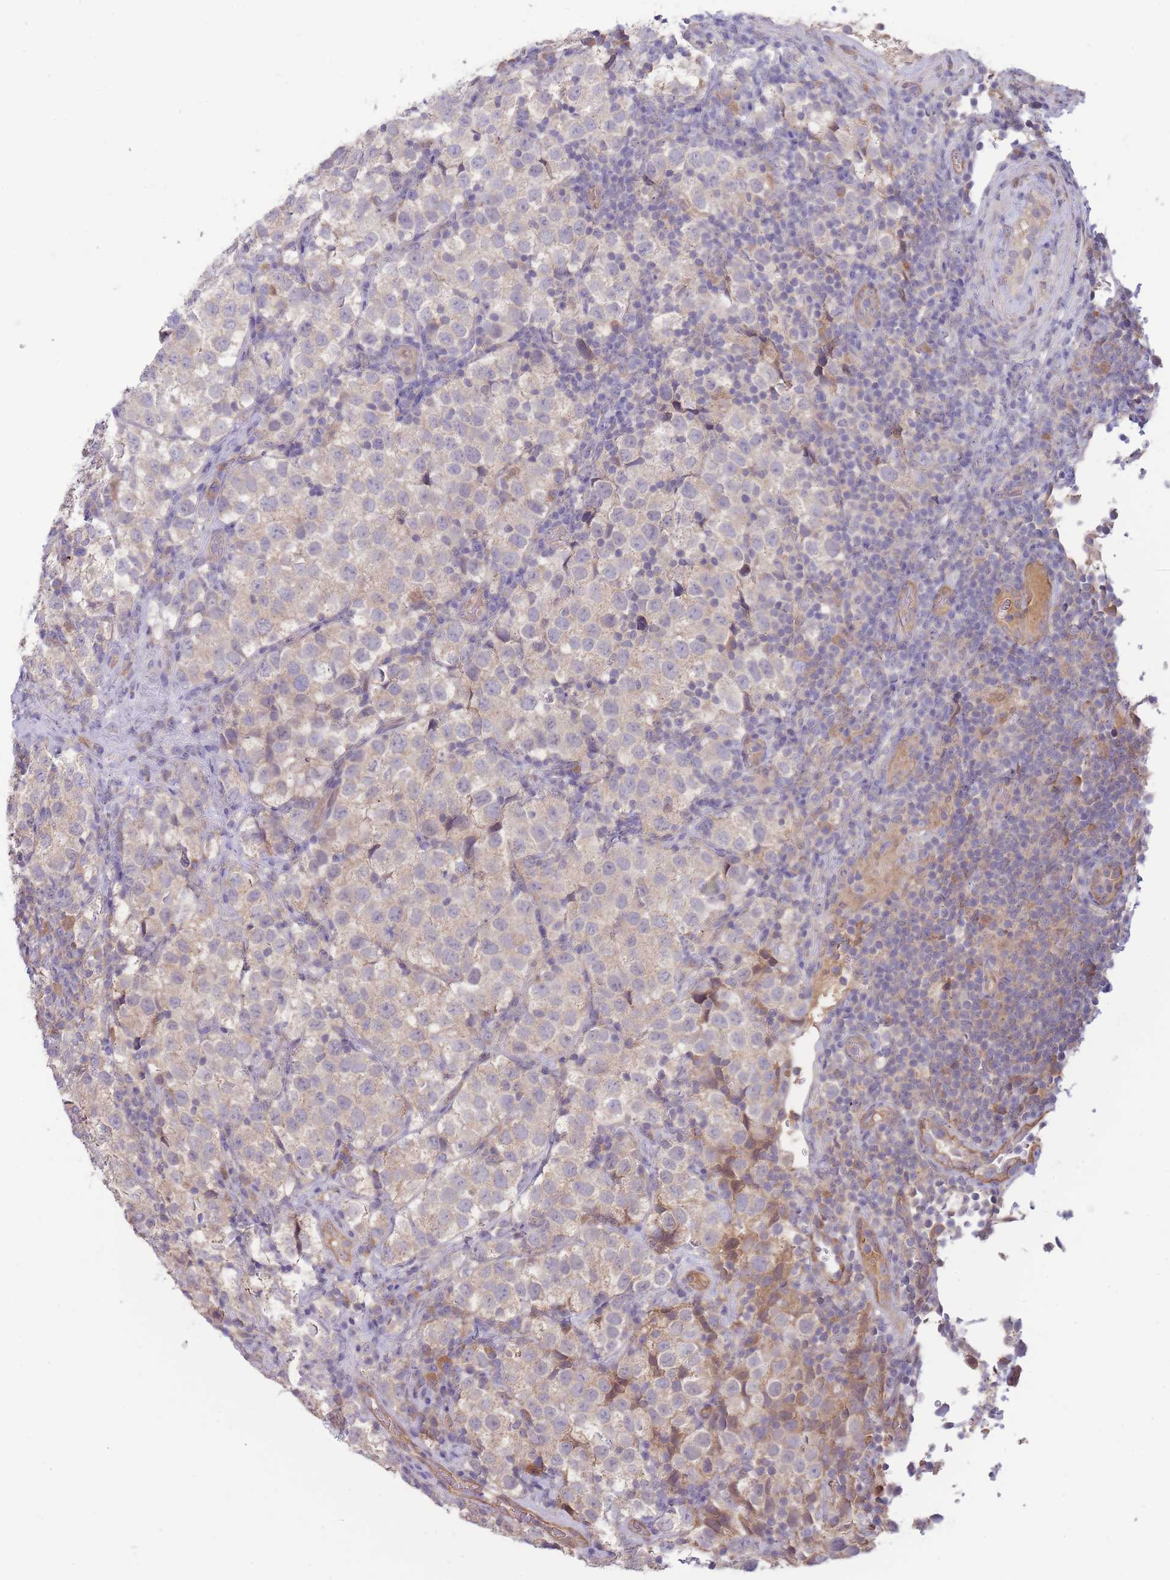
{"staining": {"intensity": "negative", "quantity": "none", "location": "none"}, "tissue": "testis cancer", "cell_type": "Tumor cells", "image_type": "cancer", "snomed": [{"axis": "morphology", "description": "Seminoma, NOS"}, {"axis": "topography", "description": "Testis"}], "caption": "IHC micrograph of testis seminoma stained for a protein (brown), which exhibits no staining in tumor cells. (DAB immunohistochemistry (IHC), high magnification).", "gene": "NDUFAF5", "patient": {"sex": "male", "age": 34}}